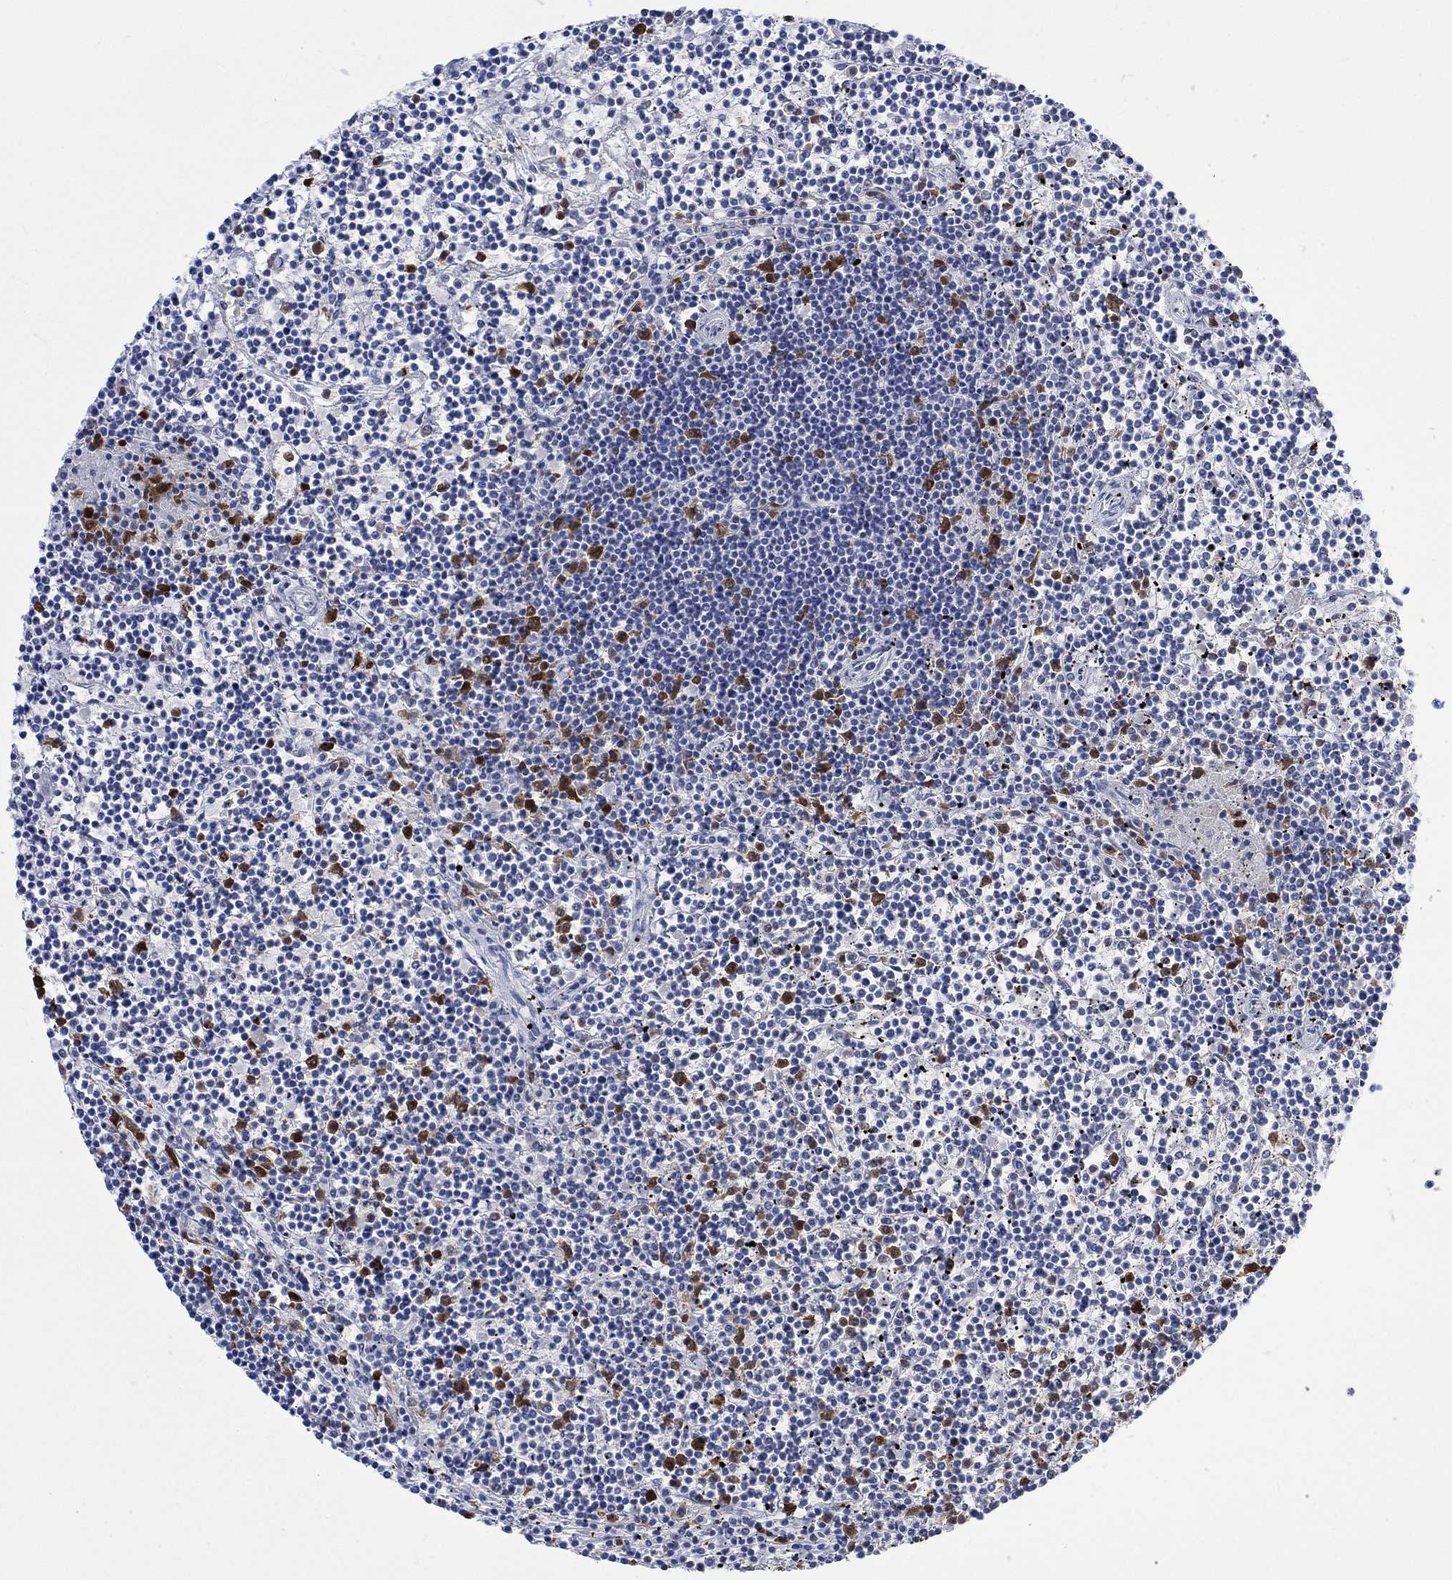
{"staining": {"intensity": "strong", "quantity": "<25%", "location": "nuclear"}, "tissue": "lymphoma", "cell_type": "Tumor cells", "image_type": "cancer", "snomed": [{"axis": "morphology", "description": "Malignant lymphoma, non-Hodgkin's type, Low grade"}, {"axis": "topography", "description": "Spleen"}], "caption": "Immunohistochemistry (IHC) micrograph of neoplastic tissue: lymphoma stained using immunohistochemistry (IHC) displays medium levels of strong protein expression localized specifically in the nuclear of tumor cells, appearing as a nuclear brown color.", "gene": "RAD54L2", "patient": {"sex": "female", "age": 19}}